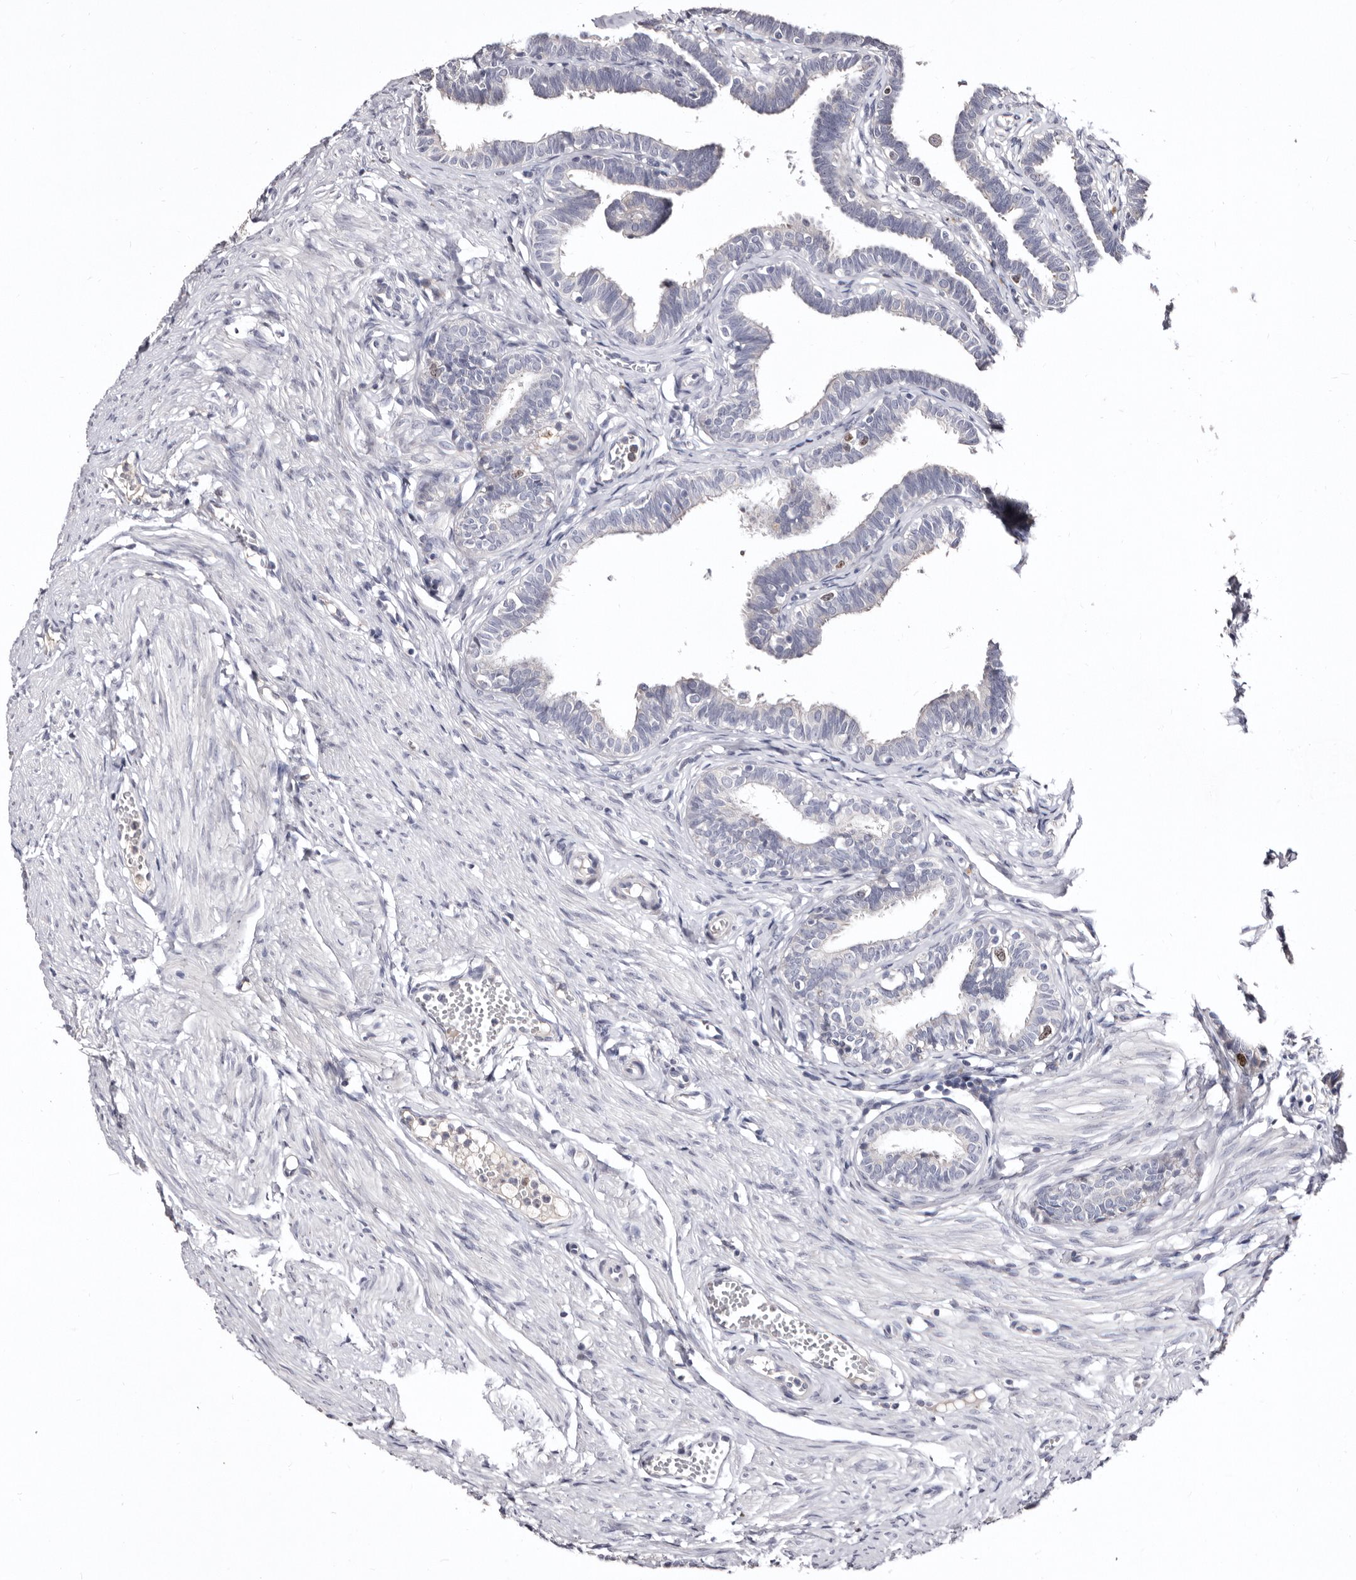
{"staining": {"intensity": "negative", "quantity": "none", "location": "none"}, "tissue": "fallopian tube", "cell_type": "Glandular cells", "image_type": "normal", "snomed": [{"axis": "morphology", "description": "Normal tissue, NOS"}, {"axis": "topography", "description": "Fallopian tube"}, {"axis": "topography", "description": "Ovary"}], "caption": "Glandular cells are negative for protein expression in normal human fallopian tube.", "gene": "CDCA8", "patient": {"sex": "female", "age": 23}}